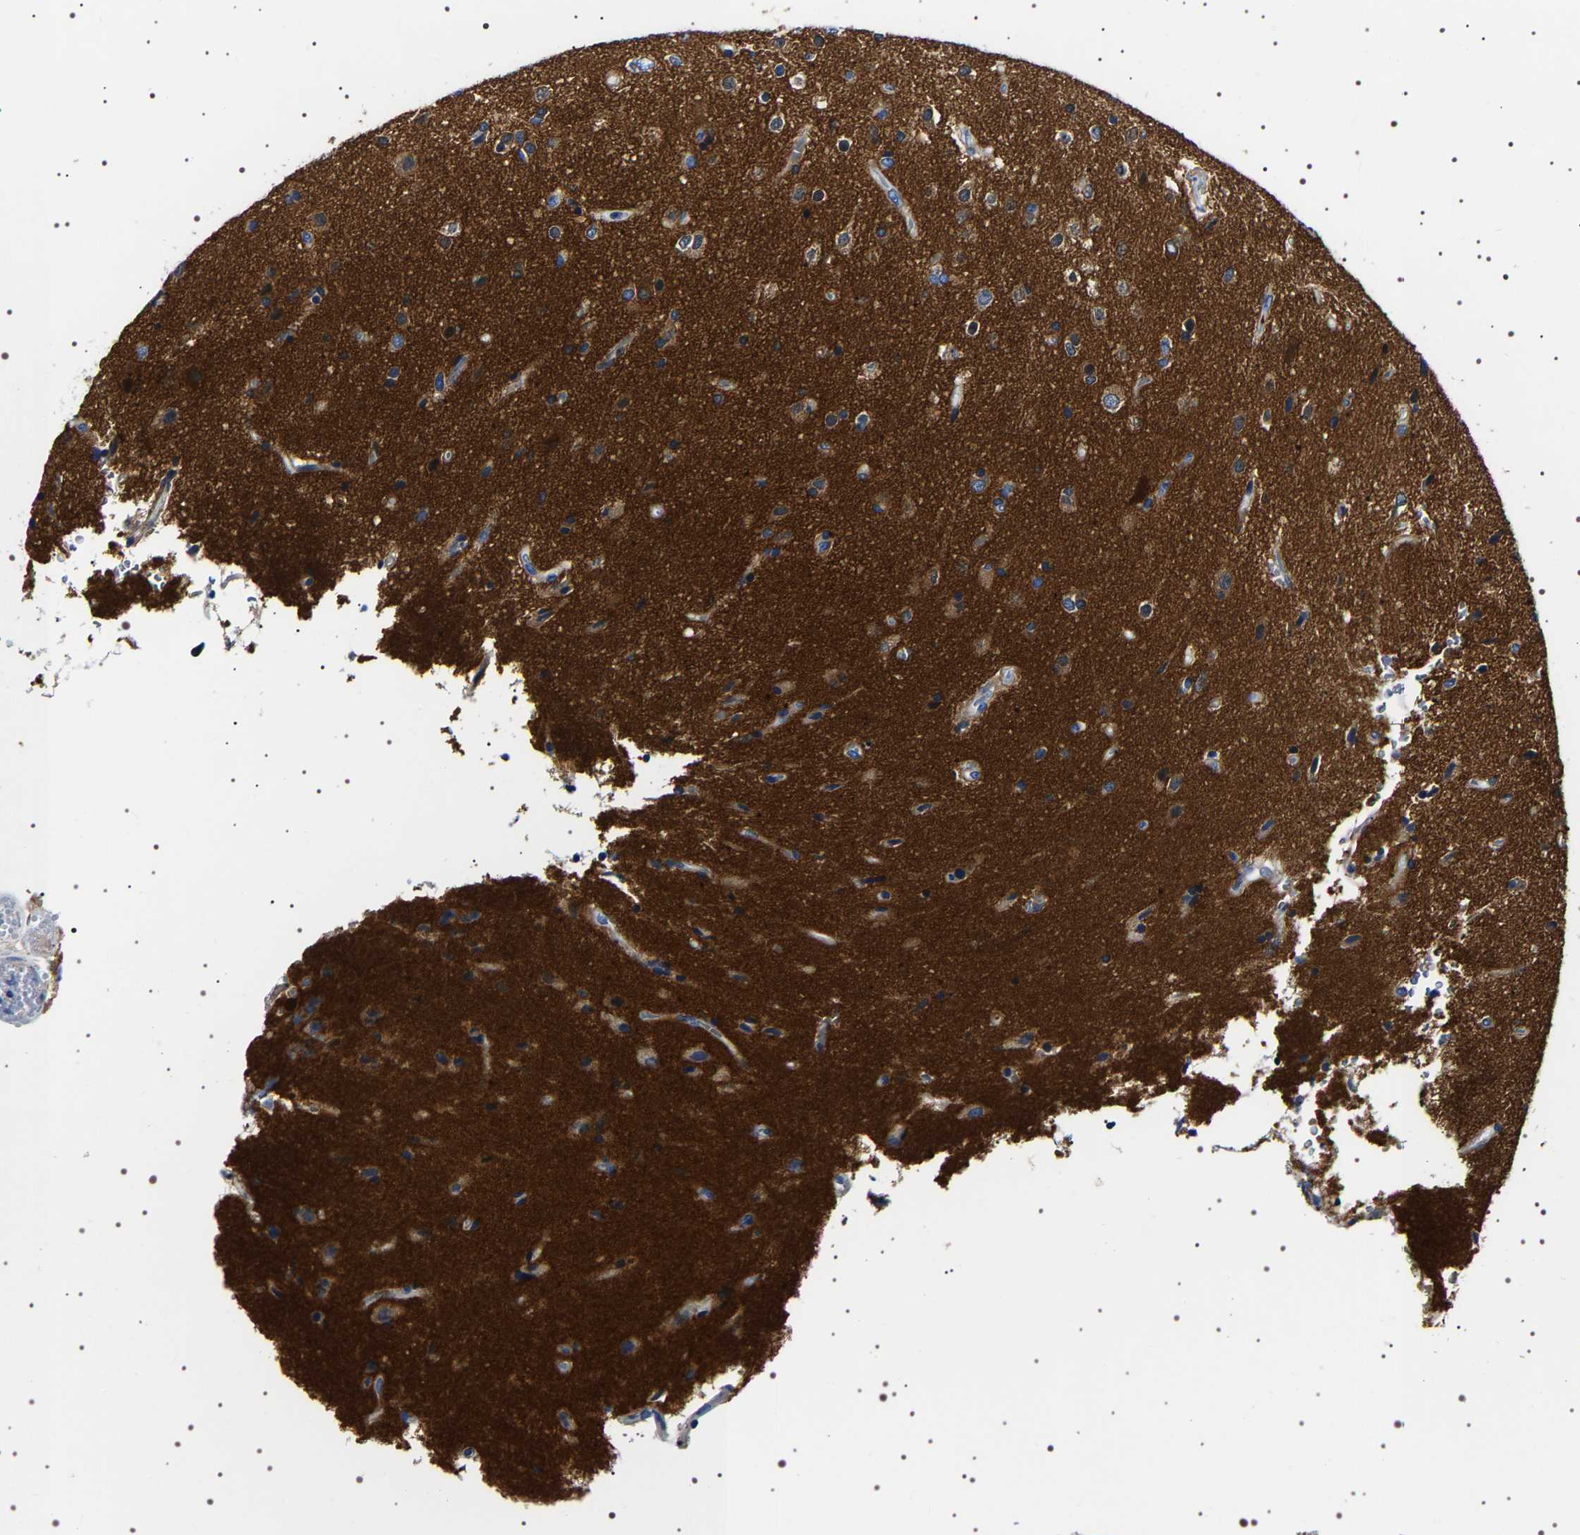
{"staining": {"intensity": "weak", "quantity": ">75%", "location": "cytoplasmic/membranous"}, "tissue": "glioma", "cell_type": "Tumor cells", "image_type": "cancer", "snomed": [{"axis": "morphology", "description": "Glioma, malignant, High grade"}, {"axis": "topography", "description": "Brain"}], "caption": "High-grade glioma (malignant) stained for a protein (brown) shows weak cytoplasmic/membranous positive positivity in about >75% of tumor cells.", "gene": "SQLE", "patient": {"sex": "male", "age": 72}}